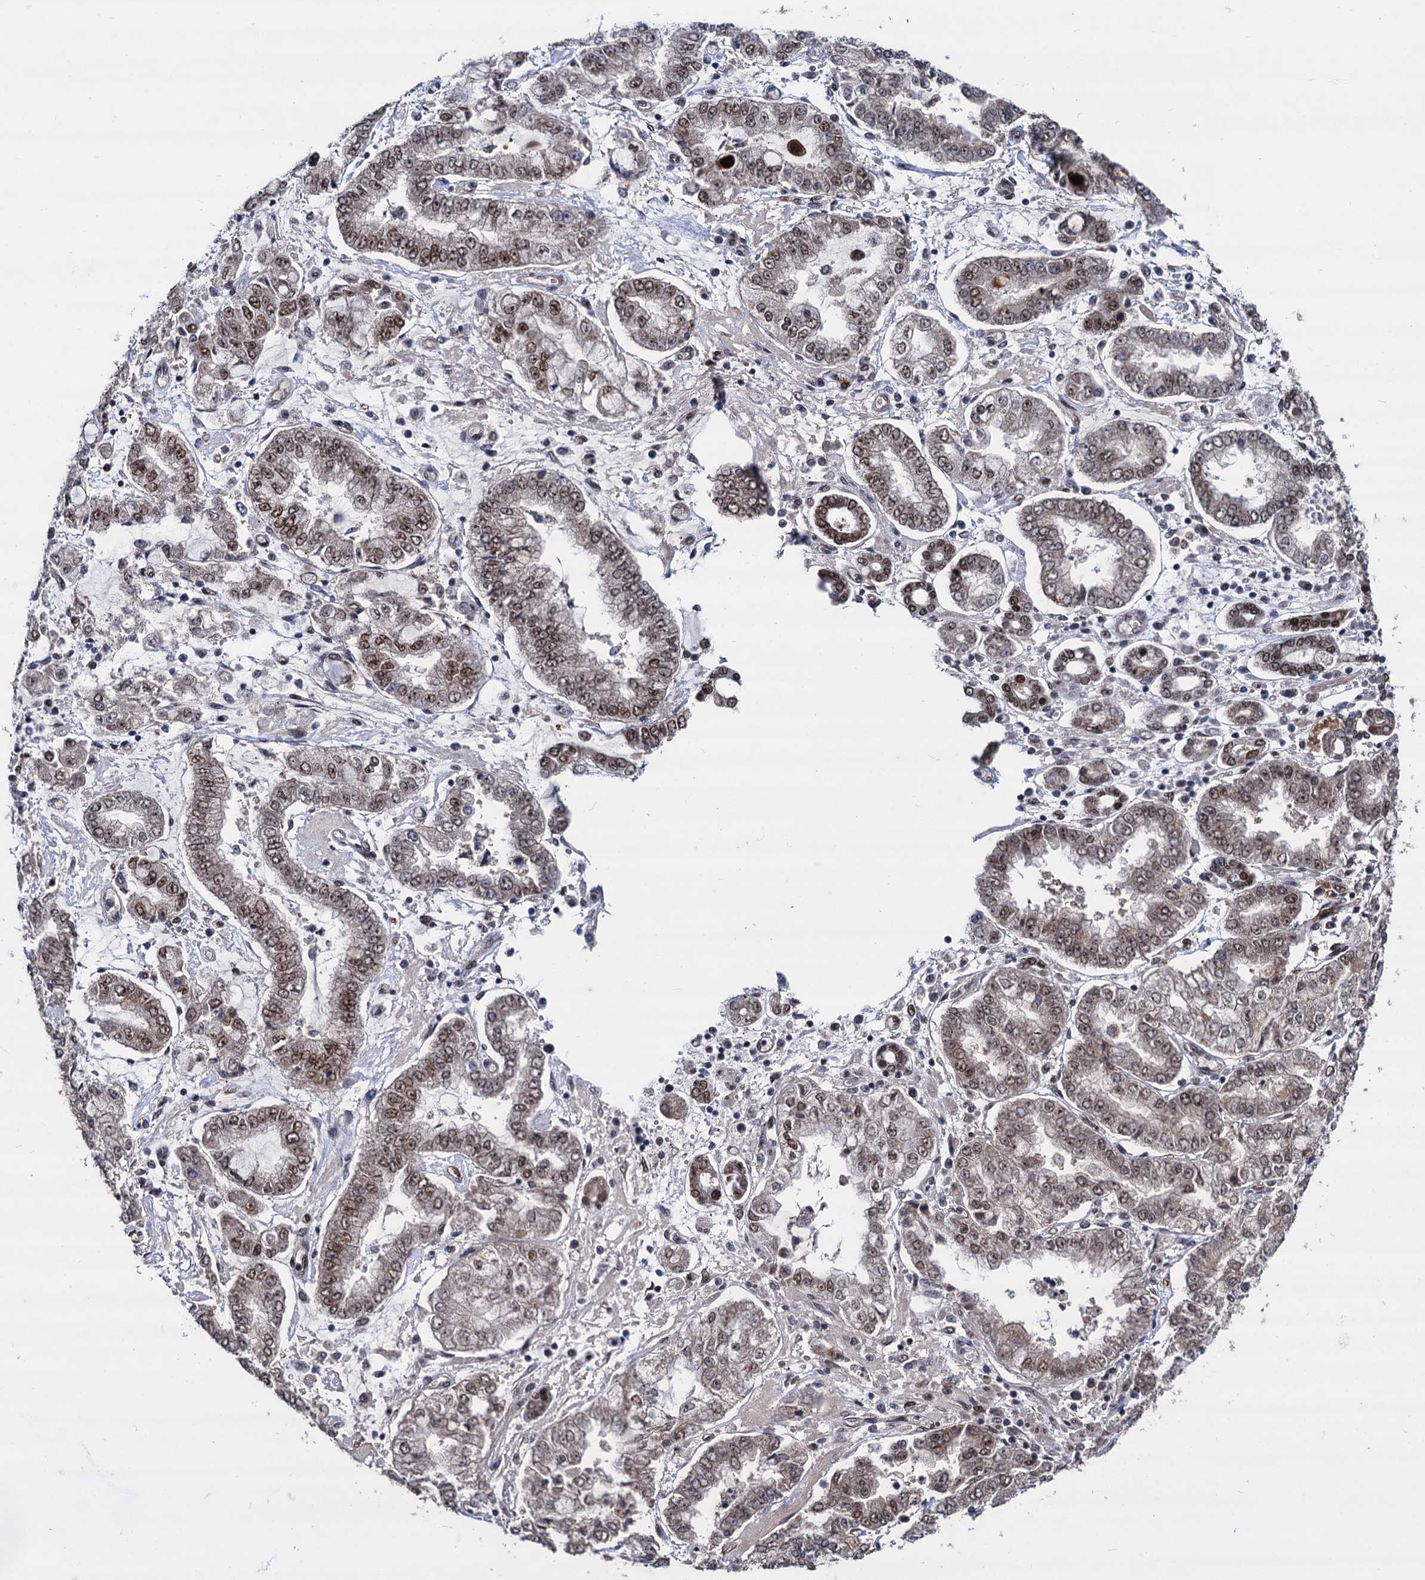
{"staining": {"intensity": "moderate", "quantity": ">75%", "location": "nuclear"}, "tissue": "stomach cancer", "cell_type": "Tumor cells", "image_type": "cancer", "snomed": [{"axis": "morphology", "description": "Adenocarcinoma, NOS"}, {"axis": "topography", "description": "Stomach"}], "caption": "Human stomach adenocarcinoma stained for a protein (brown) demonstrates moderate nuclear positive positivity in approximately >75% of tumor cells.", "gene": "GALNT11", "patient": {"sex": "male", "age": 76}}